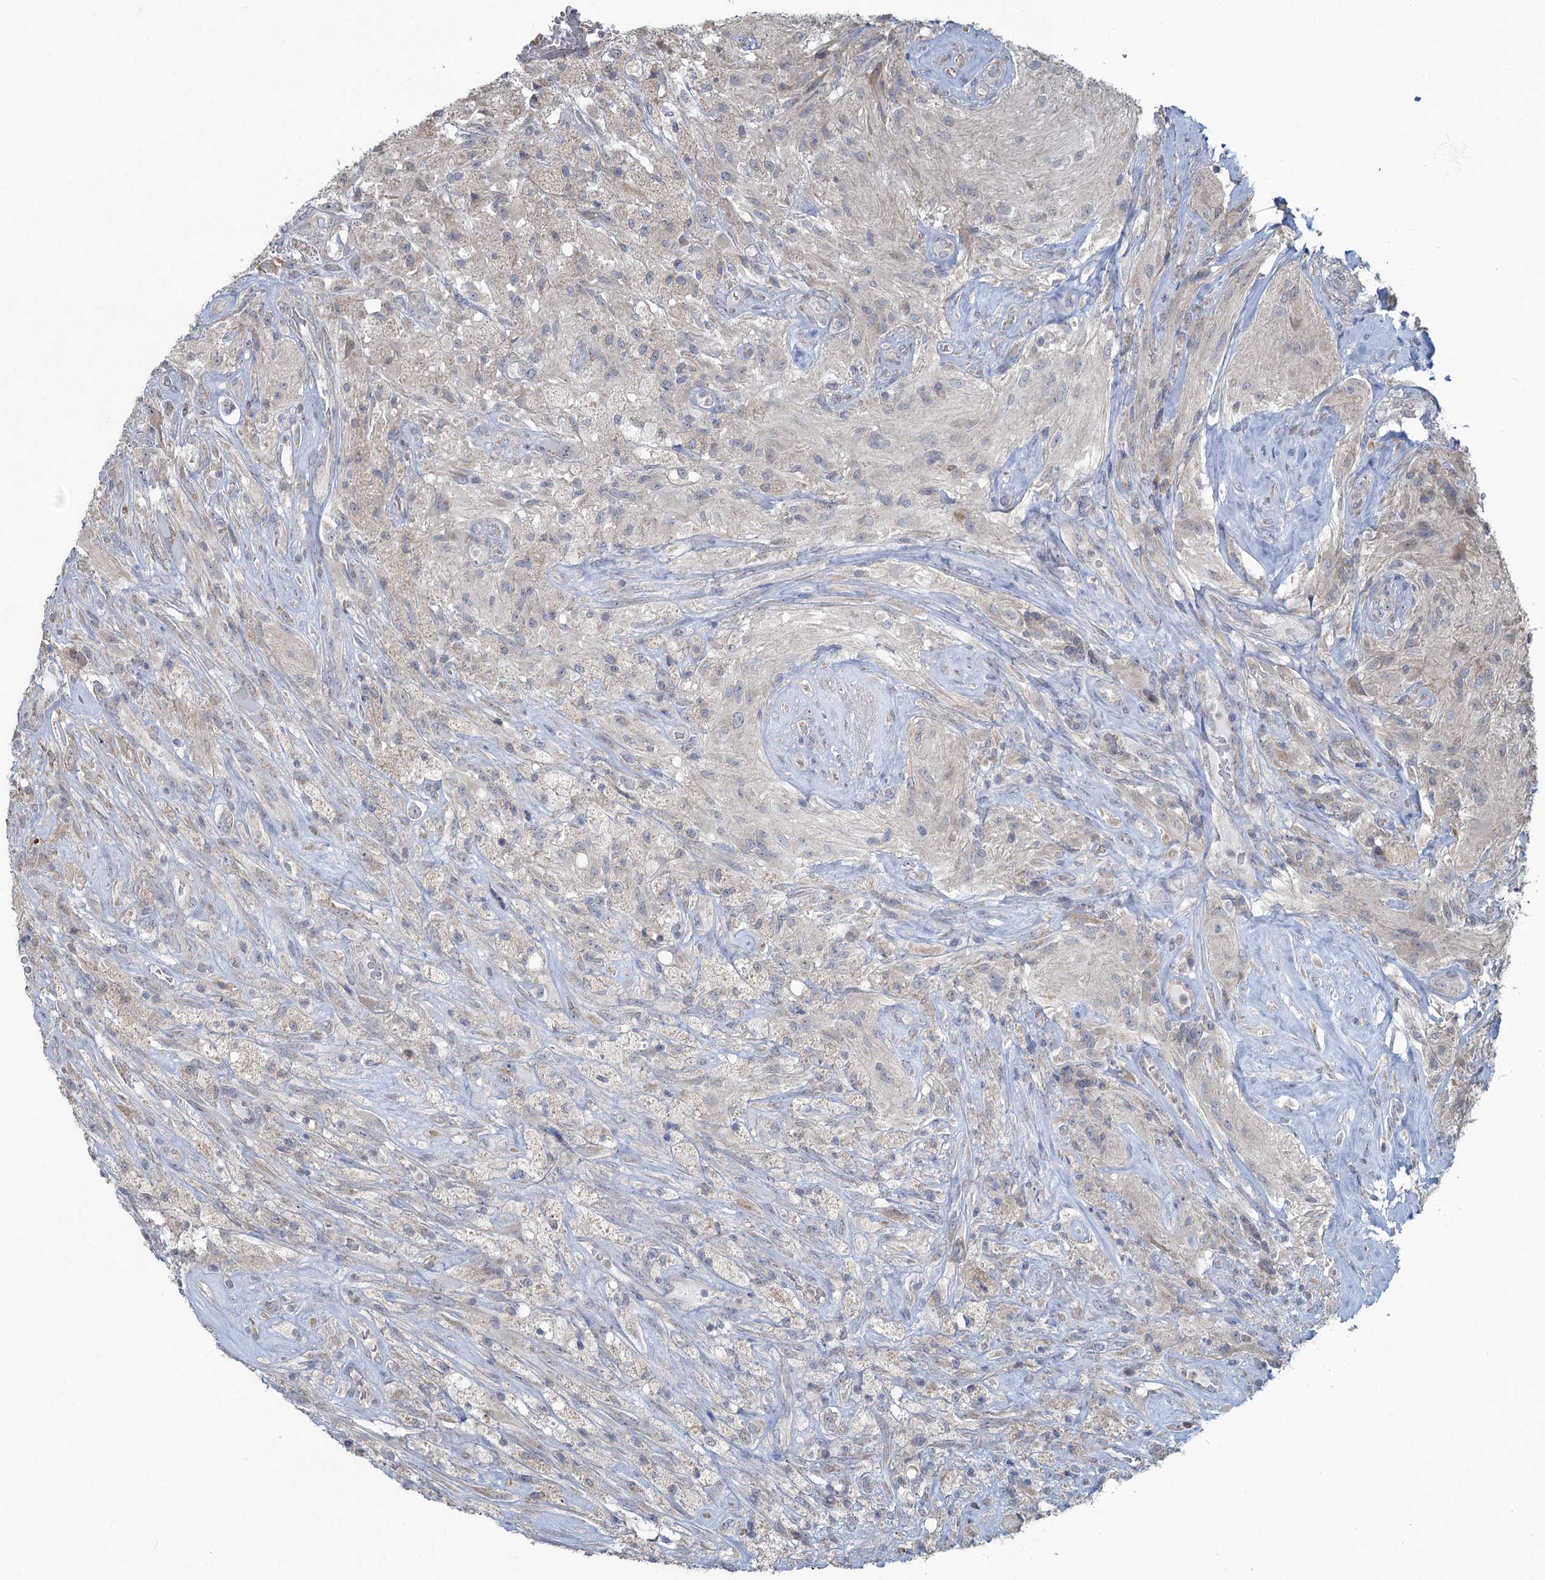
{"staining": {"intensity": "negative", "quantity": "none", "location": "none"}, "tissue": "glioma", "cell_type": "Tumor cells", "image_type": "cancer", "snomed": [{"axis": "morphology", "description": "Glioma, malignant, High grade"}, {"axis": "topography", "description": "Brain"}], "caption": "An image of high-grade glioma (malignant) stained for a protein exhibits no brown staining in tumor cells.", "gene": "TEX35", "patient": {"sex": "male", "age": 56}}